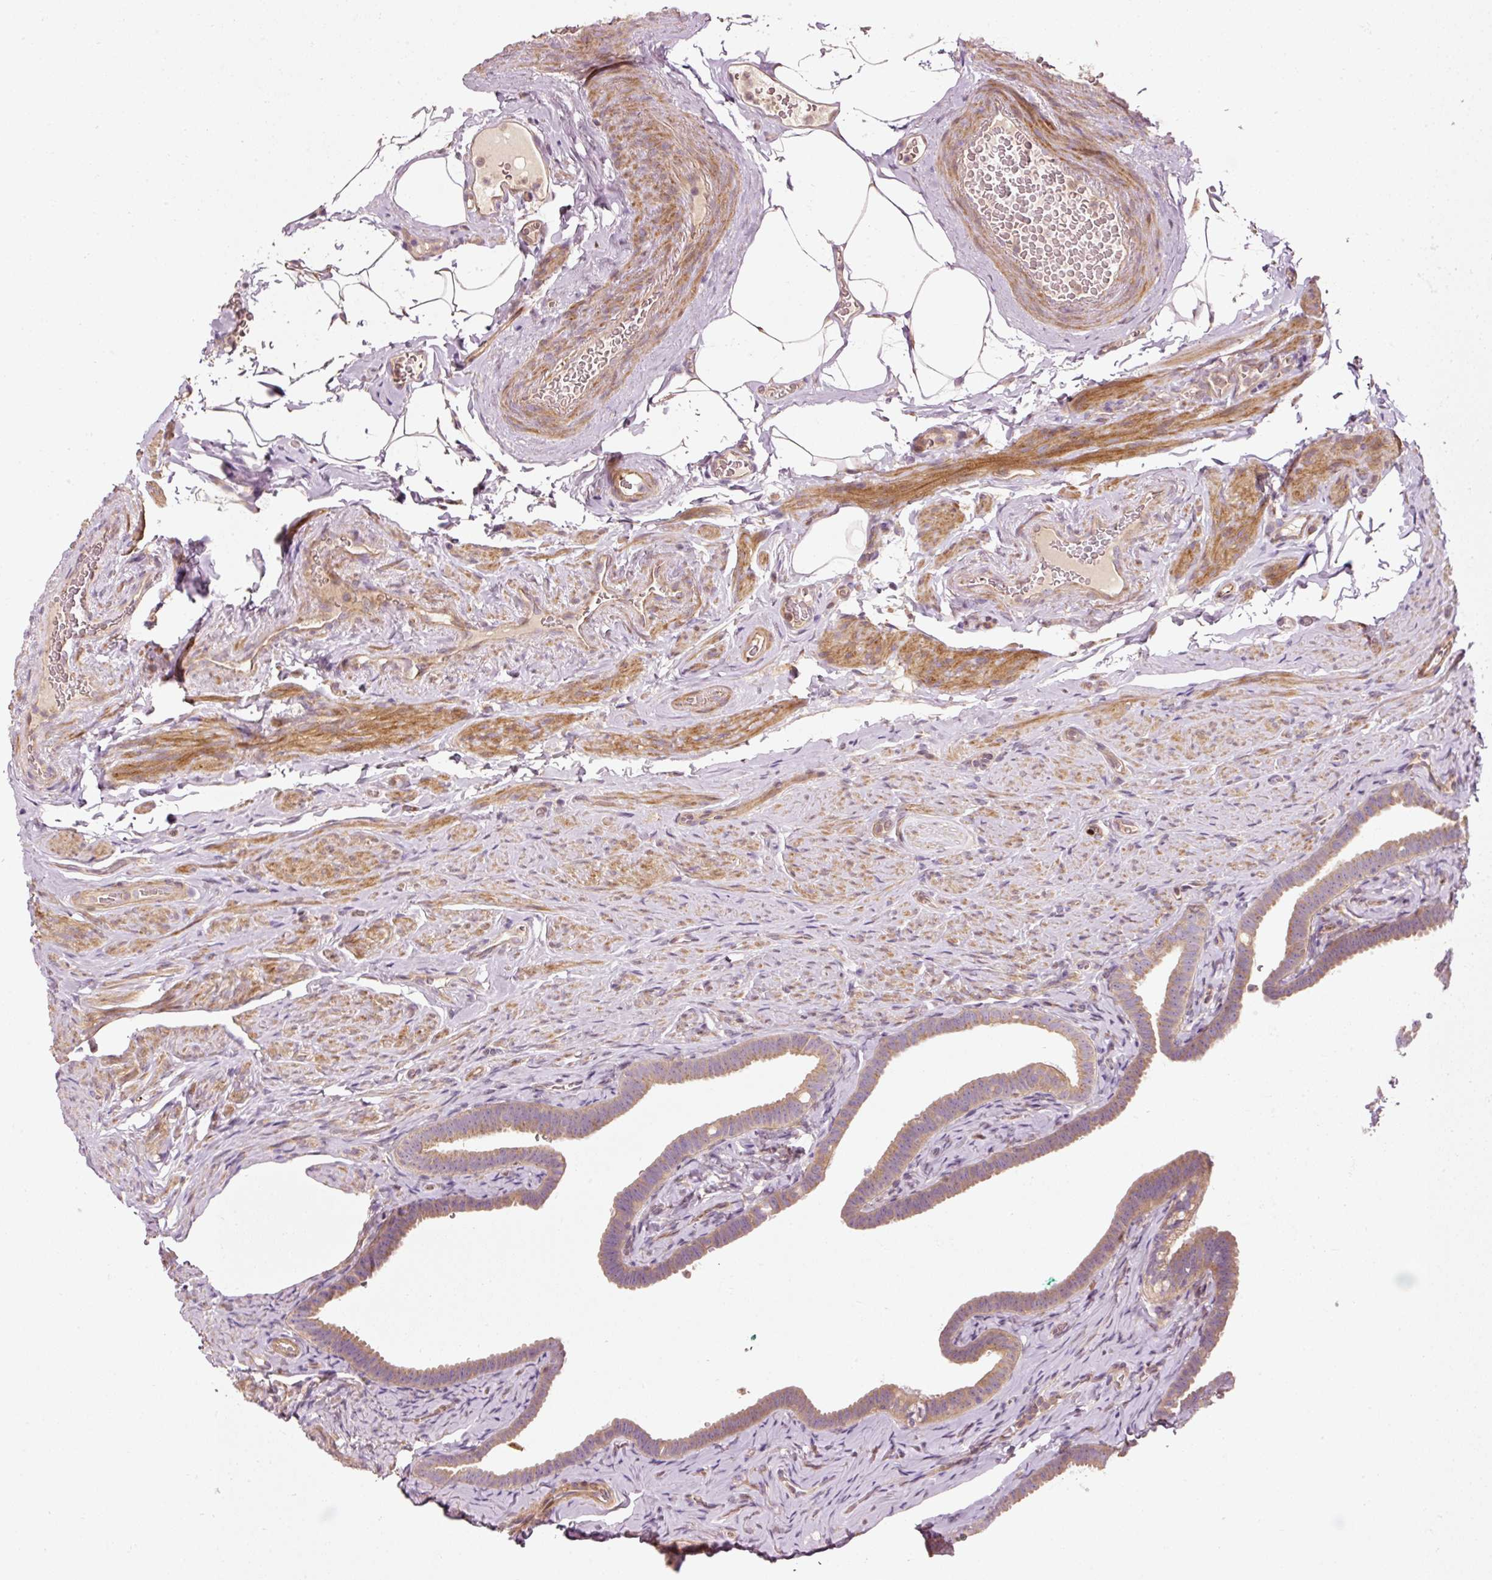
{"staining": {"intensity": "moderate", "quantity": ">75%", "location": "cytoplasmic/membranous"}, "tissue": "fallopian tube", "cell_type": "Glandular cells", "image_type": "normal", "snomed": [{"axis": "morphology", "description": "Normal tissue, NOS"}, {"axis": "topography", "description": "Fallopian tube"}], "caption": "Protein staining displays moderate cytoplasmic/membranous positivity in about >75% of glandular cells in unremarkable fallopian tube.", "gene": "NAPA", "patient": {"sex": "female", "age": 69}}